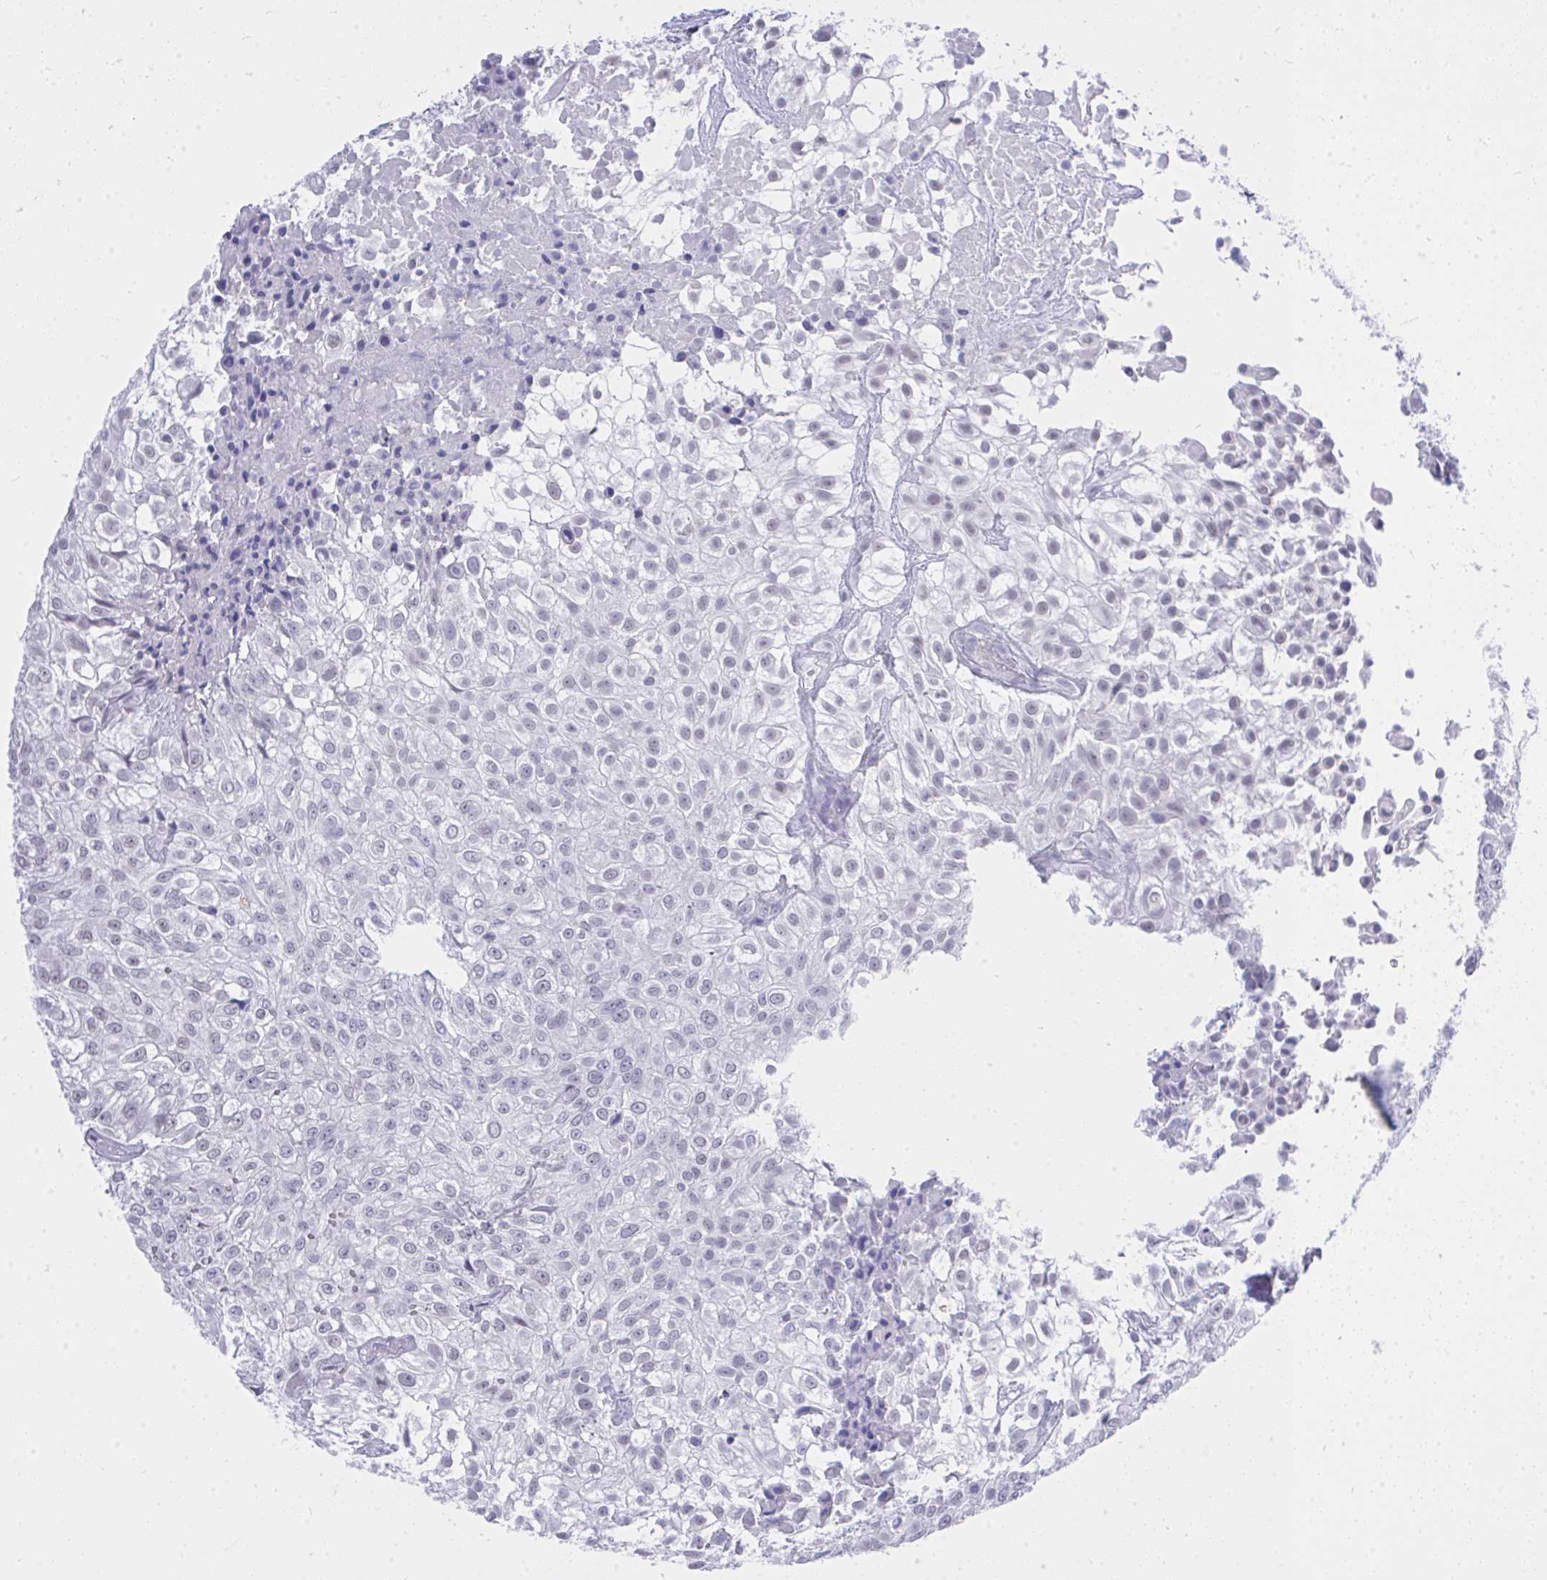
{"staining": {"intensity": "negative", "quantity": "none", "location": "none"}, "tissue": "urothelial cancer", "cell_type": "Tumor cells", "image_type": "cancer", "snomed": [{"axis": "morphology", "description": "Urothelial carcinoma, High grade"}, {"axis": "topography", "description": "Urinary bladder"}], "caption": "Human urothelial carcinoma (high-grade) stained for a protein using immunohistochemistry displays no expression in tumor cells.", "gene": "MS4A12", "patient": {"sex": "male", "age": 56}}